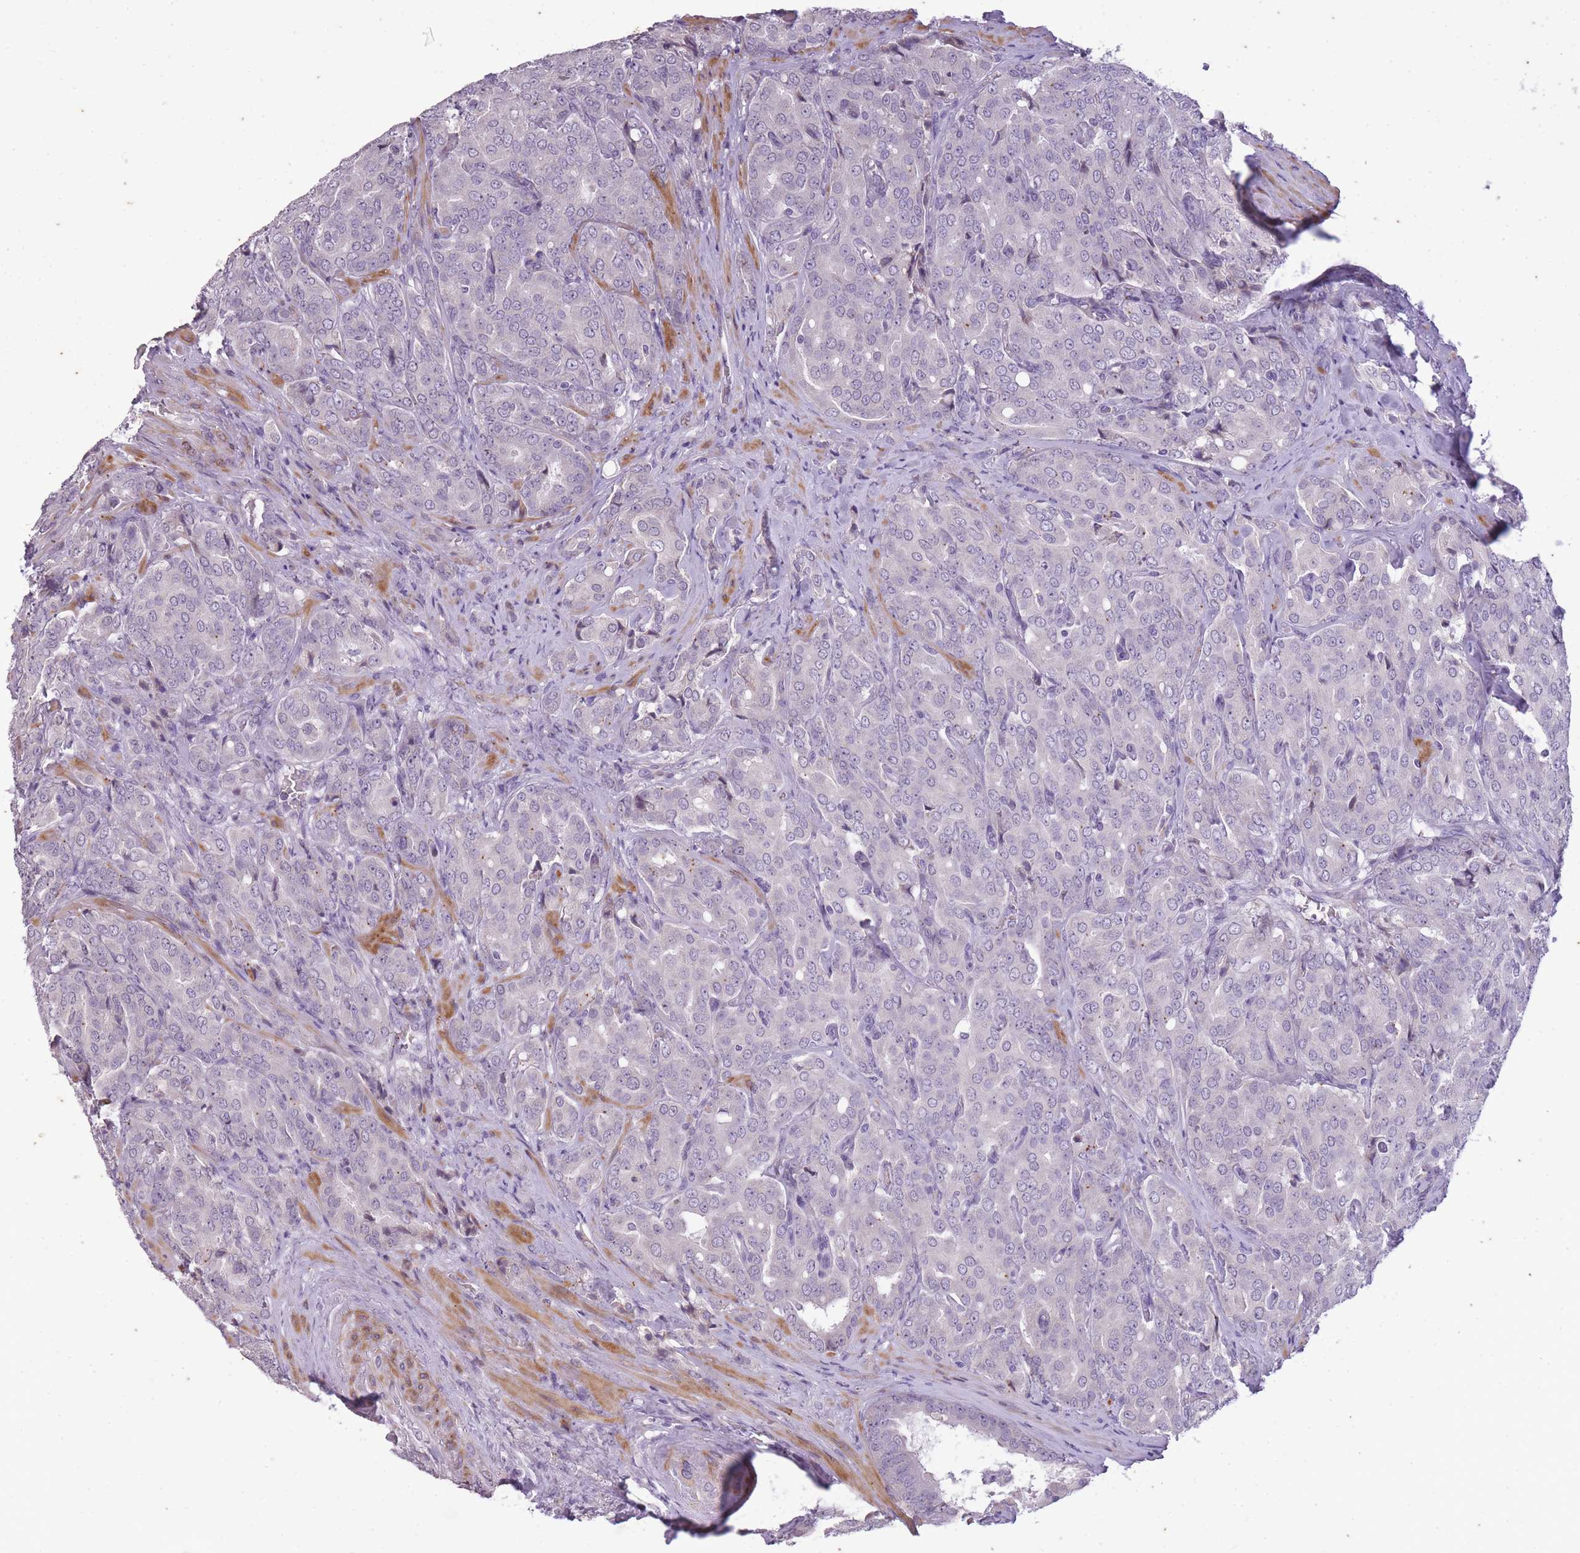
{"staining": {"intensity": "negative", "quantity": "none", "location": "none"}, "tissue": "prostate cancer", "cell_type": "Tumor cells", "image_type": "cancer", "snomed": [{"axis": "morphology", "description": "Adenocarcinoma, High grade"}, {"axis": "topography", "description": "Prostate"}], "caption": "Adenocarcinoma (high-grade) (prostate) stained for a protein using immunohistochemistry reveals no staining tumor cells.", "gene": "CNTNAP3", "patient": {"sex": "male", "age": 68}}